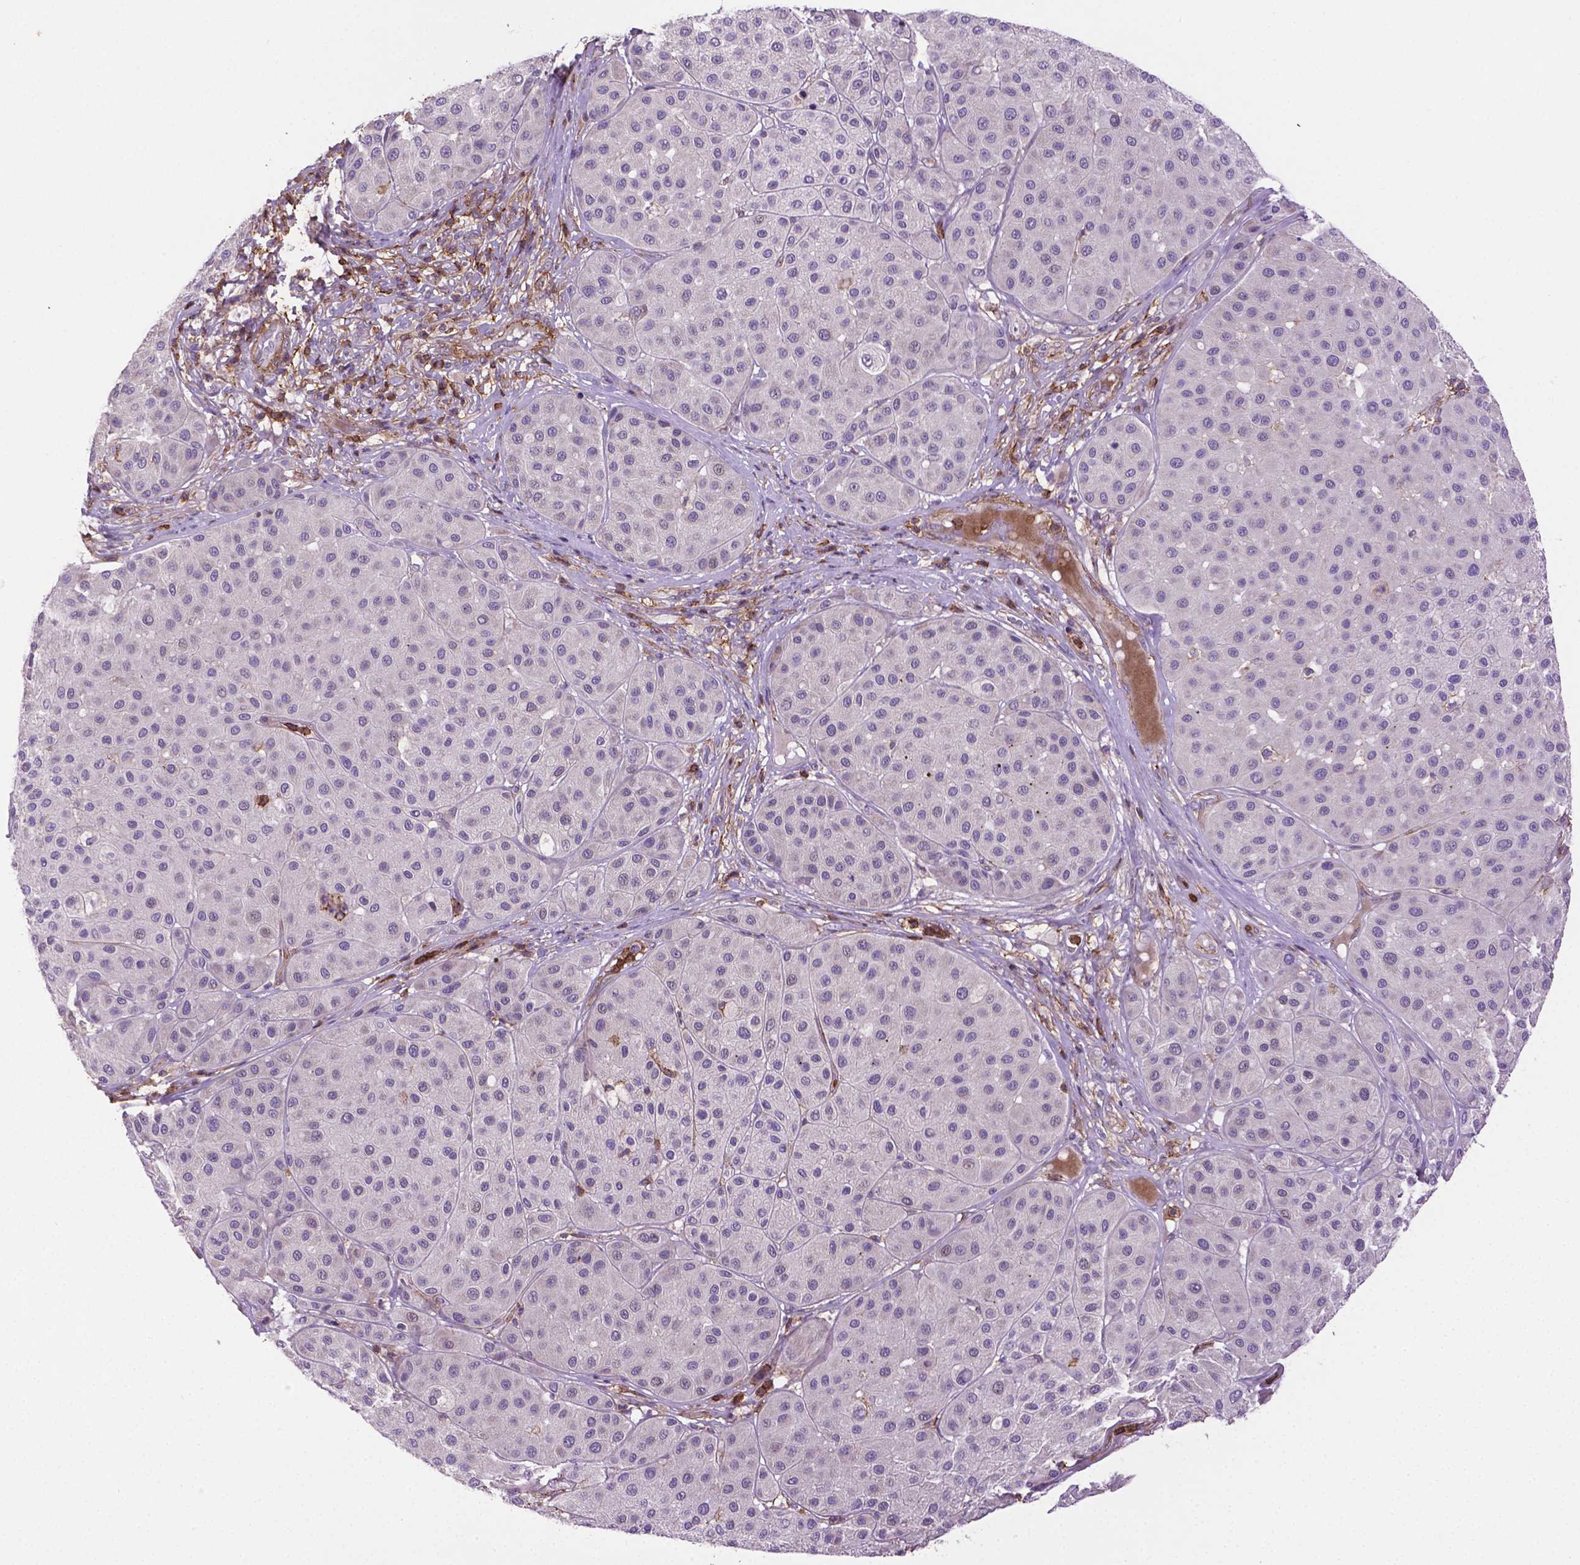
{"staining": {"intensity": "negative", "quantity": "none", "location": "none"}, "tissue": "melanoma", "cell_type": "Tumor cells", "image_type": "cancer", "snomed": [{"axis": "morphology", "description": "Malignant melanoma, Metastatic site"}, {"axis": "topography", "description": "Smooth muscle"}], "caption": "Histopathology image shows no significant protein positivity in tumor cells of melanoma.", "gene": "ACAD10", "patient": {"sex": "male", "age": 41}}